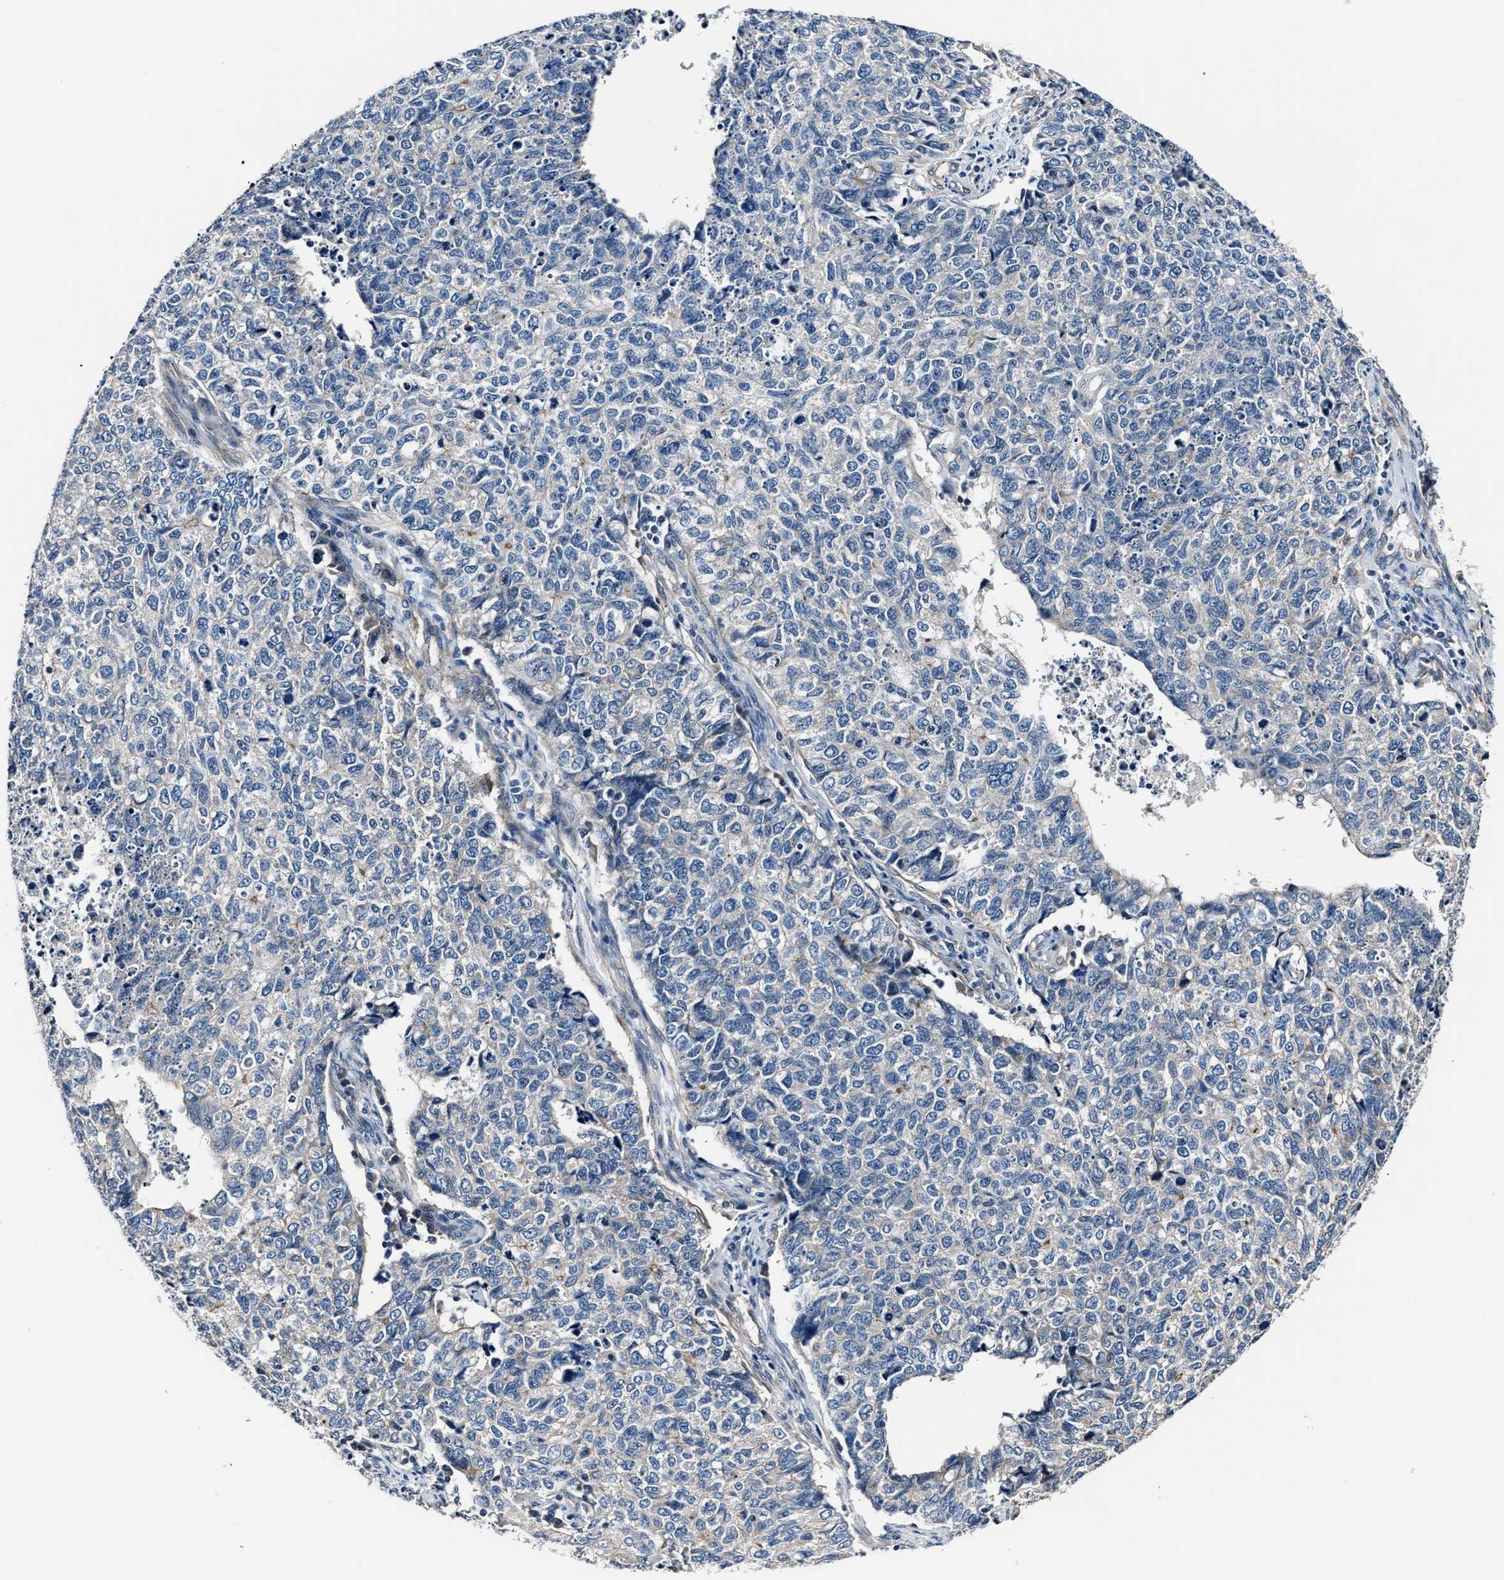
{"staining": {"intensity": "negative", "quantity": "none", "location": "none"}, "tissue": "cervical cancer", "cell_type": "Tumor cells", "image_type": "cancer", "snomed": [{"axis": "morphology", "description": "Squamous cell carcinoma, NOS"}, {"axis": "topography", "description": "Cervix"}], "caption": "Human squamous cell carcinoma (cervical) stained for a protein using immunohistochemistry (IHC) reveals no positivity in tumor cells.", "gene": "MPDZ", "patient": {"sex": "female", "age": 63}}